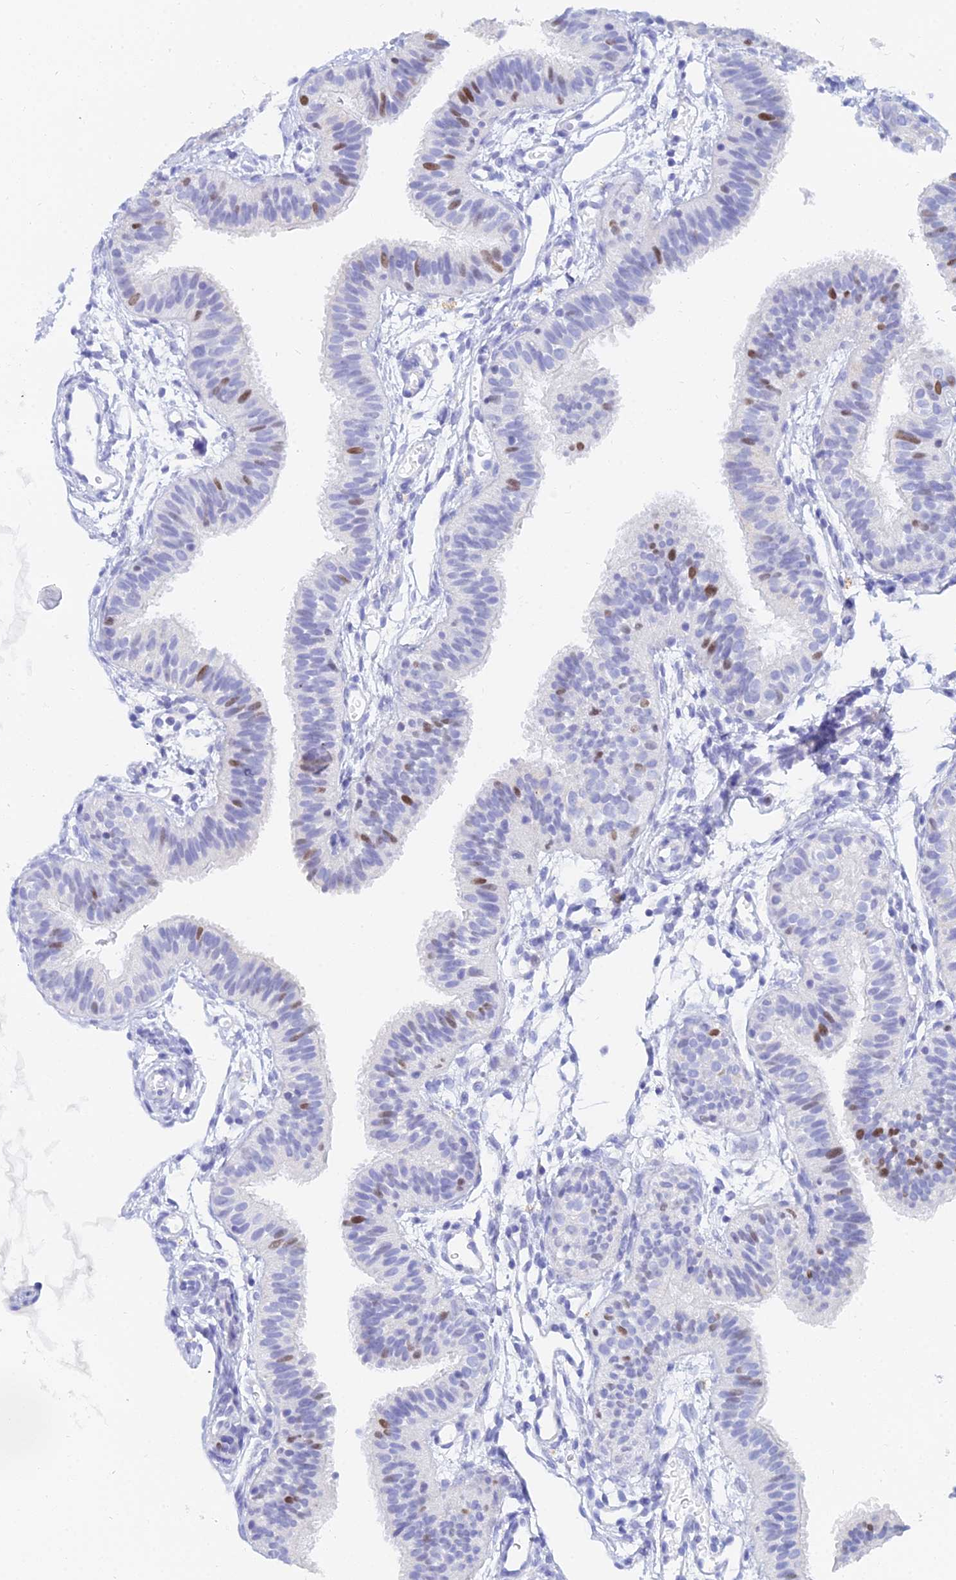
{"staining": {"intensity": "moderate", "quantity": "<25%", "location": "nuclear"}, "tissue": "fallopian tube", "cell_type": "Glandular cells", "image_type": "normal", "snomed": [{"axis": "morphology", "description": "Normal tissue, NOS"}, {"axis": "topography", "description": "Fallopian tube"}], "caption": "The histopathology image displays immunohistochemical staining of unremarkable fallopian tube. There is moderate nuclear staining is seen in approximately <25% of glandular cells. (brown staining indicates protein expression, while blue staining denotes nuclei).", "gene": "MCM2", "patient": {"sex": "female", "age": 35}}